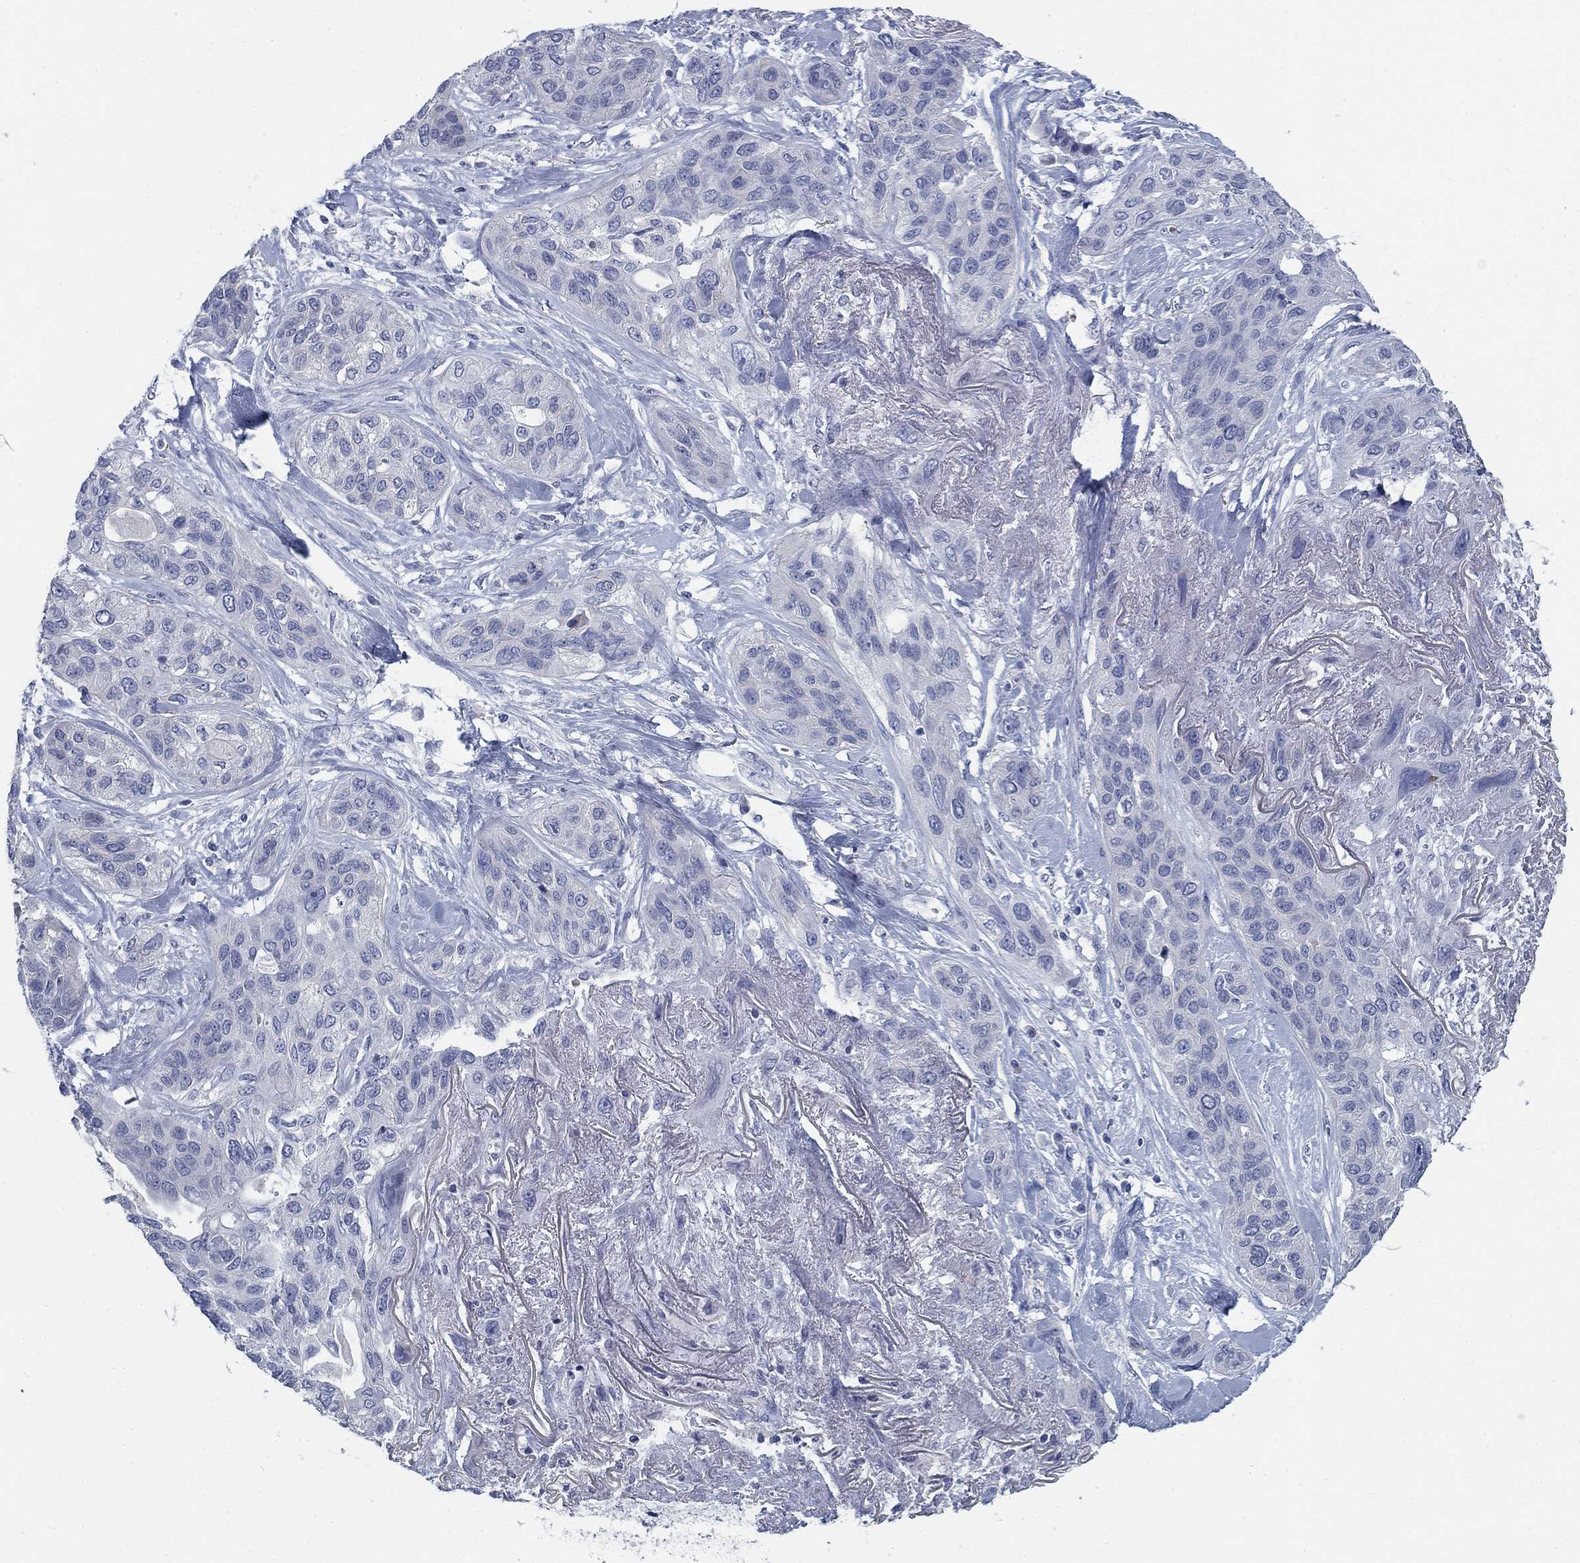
{"staining": {"intensity": "negative", "quantity": "none", "location": "none"}, "tissue": "lung cancer", "cell_type": "Tumor cells", "image_type": "cancer", "snomed": [{"axis": "morphology", "description": "Squamous cell carcinoma, NOS"}, {"axis": "topography", "description": "Lung"}], "caption": "Immunohistochemistry (IHC) micrograph of neoplastic tissue: human lung cancer (squamous cell carcinoma) stained with DAB (3,3'-diaminobenzidine) displays no significant protein staining in tumor cells.", "gene": "DNER", "patient": {"sex": "female", "age": 70}}